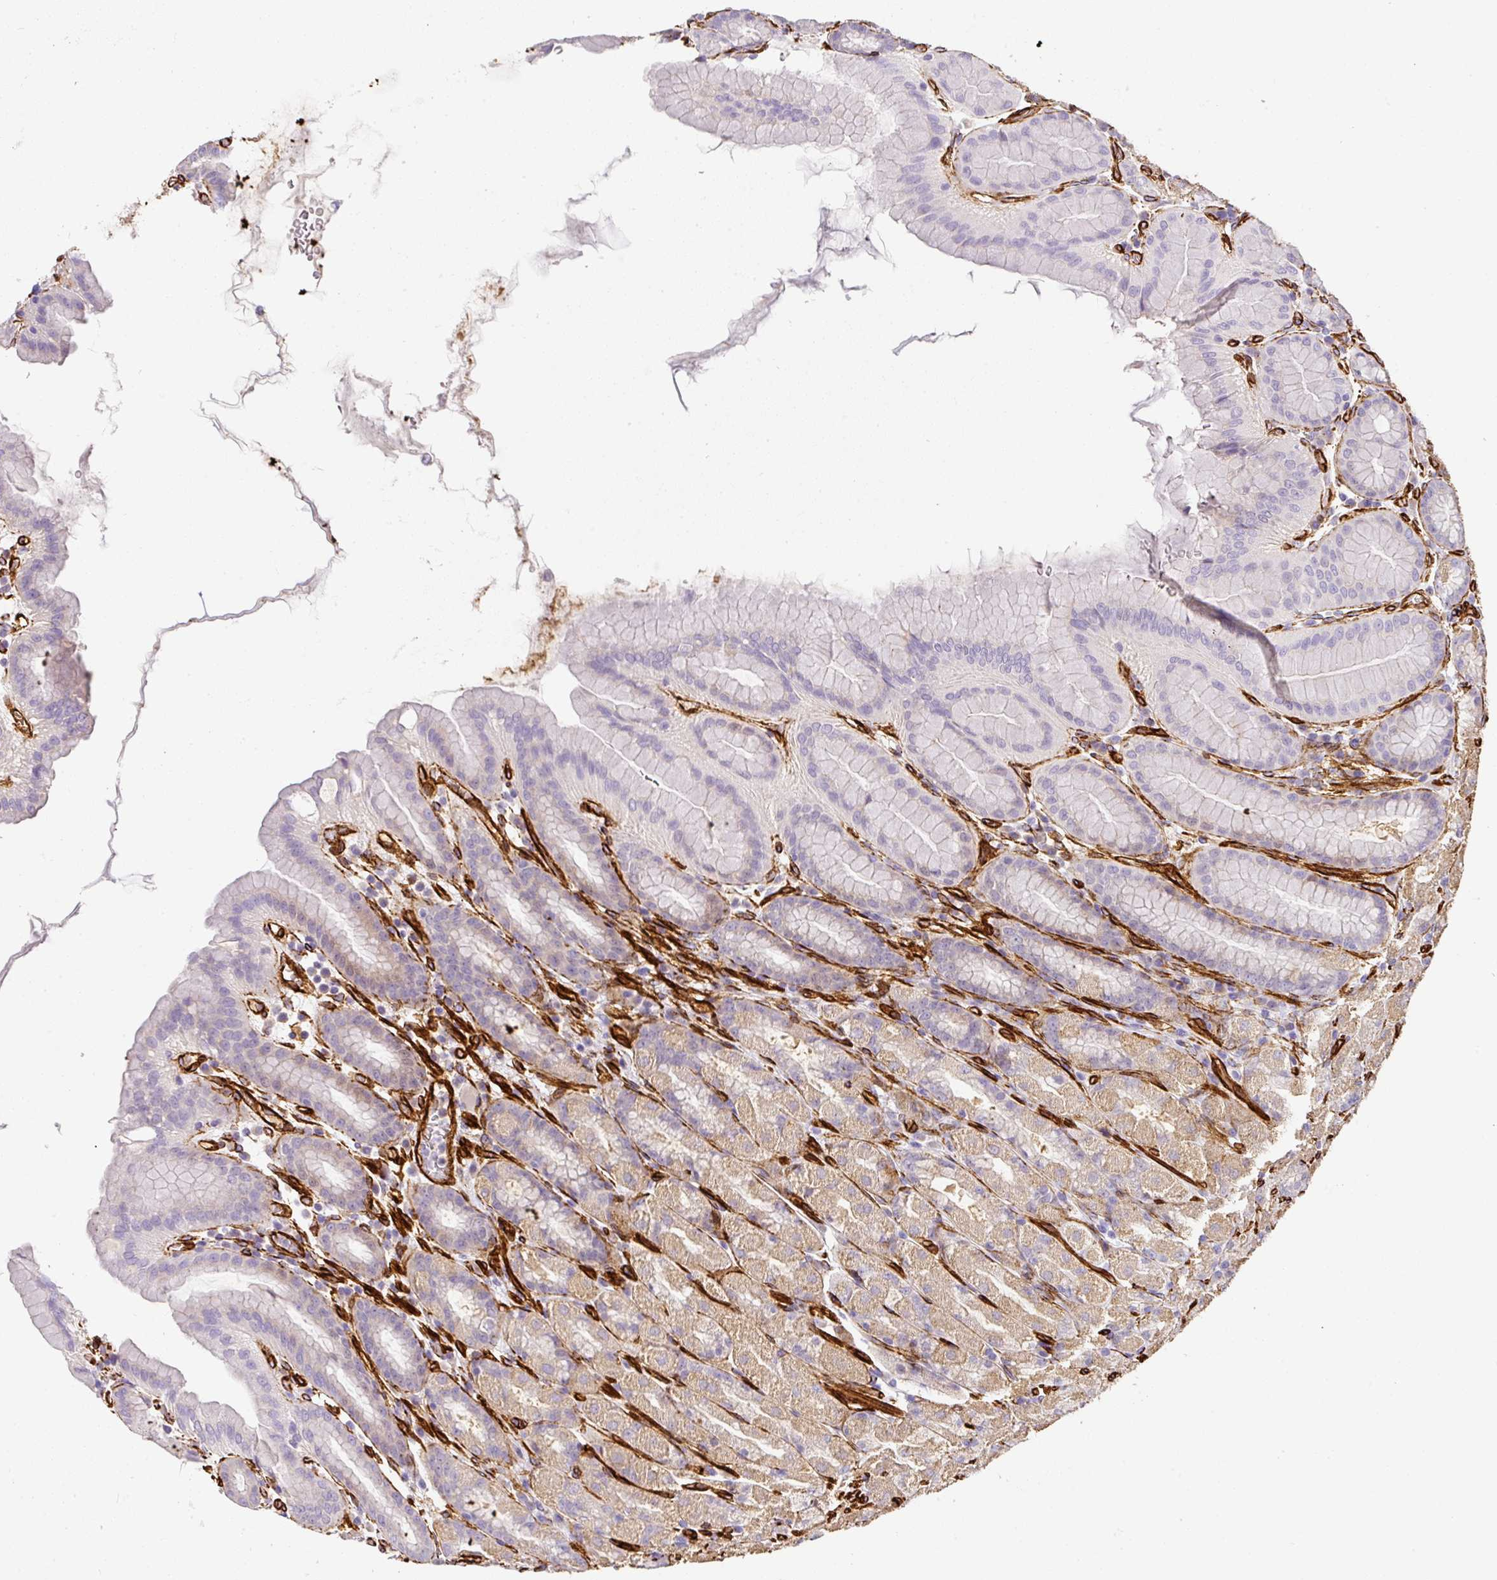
{"staining": {"intensity": "weak", "quantity": "25%-75%", "location": "cytoplasmic/membranous"}, "tissue": "stomach", "cell_type": "Glandular cells", "image_type": "normal", "snomed": [{"axis": "morphology", "description": "Normal tissue, NOS"}, {"axis": "topography", "description": "Stomach, upper"}, {"axis": "topography", "description": "Stomach"}], "caption": "A brown stain labels weak cytoplasmic/membranous staining of a protein in glandular cells of benign stomach.", "gene": "SLC25A17", "patient": {"sex": "male", "age": 68}}